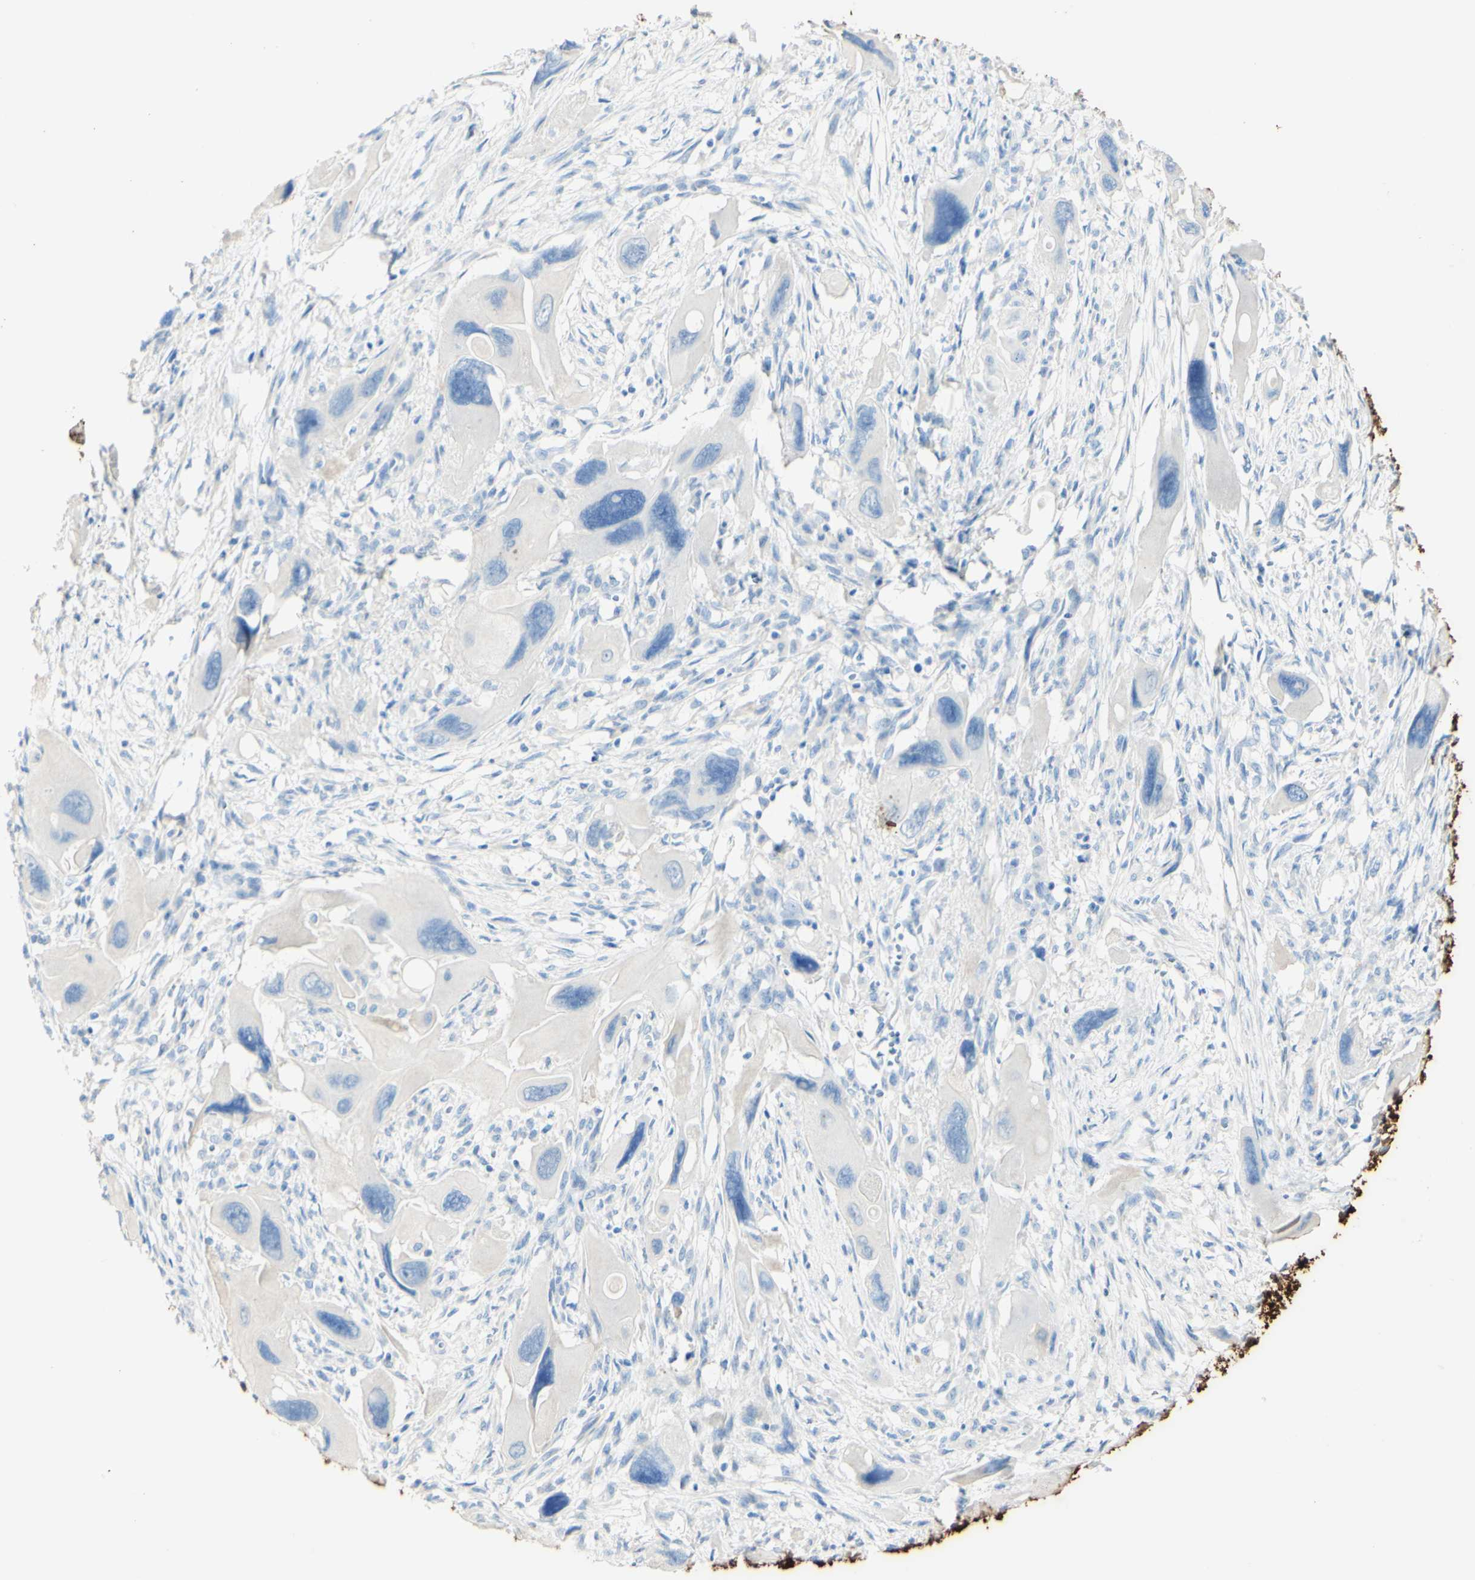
{"staining": {"intensity": "negative", "quantity": "none", "location": "none"}, "tissue": "pancreatic cancer", "cell_type": "Tumor cells", "image_type": "cancer", "snomed": [{"axis": "morphology", "description": "Adenocarcinoma, NOS"}, {"axis": "topography", "description": "Pancreas"}], "caption": "Immunohistochemical staining of human pancreatic cancer (adenocarcinoma) shows no significant positivity in tumor cells.", "gene": "PIGR", "patient": {"sex": "male", "age": 73}}